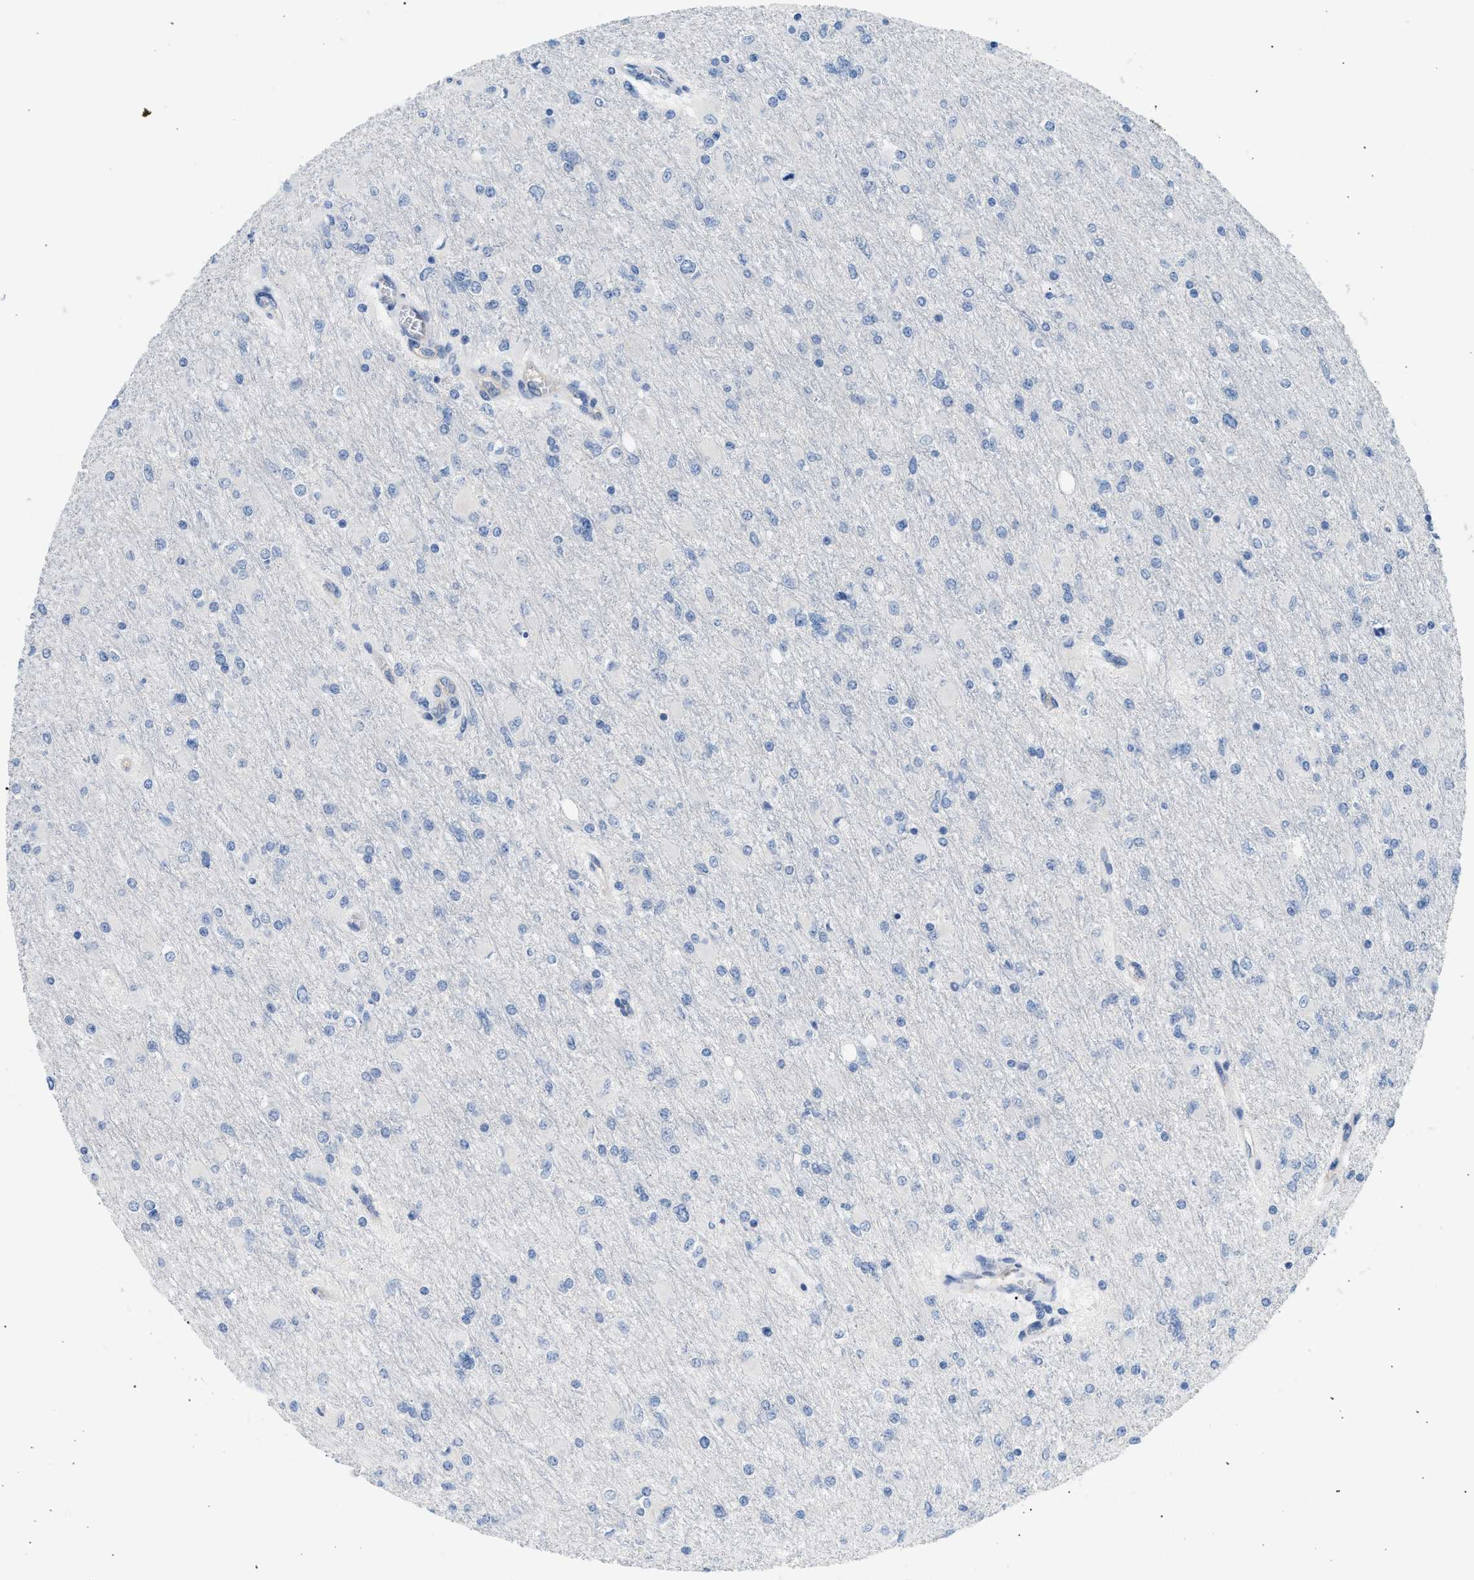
{"staining": {"intensity": "negative", "quantity": "none", "location": "none"}, "tissue": "glioma", "cell_type": "Tumor cells", "image_type": "cancer", "snomed": [{"axis": "morphology", "description": "Glioma, malignant, High grade"}, {"axis": "topography", "description": "Cerebral cortex"}], "caption": "High power microscopy photomicrograph of an IHC micrograph of glioma, revealing no significant expression in tumor cells.", "gene": "ERBB2", "patient": {"sex": "female", "age": 36}}